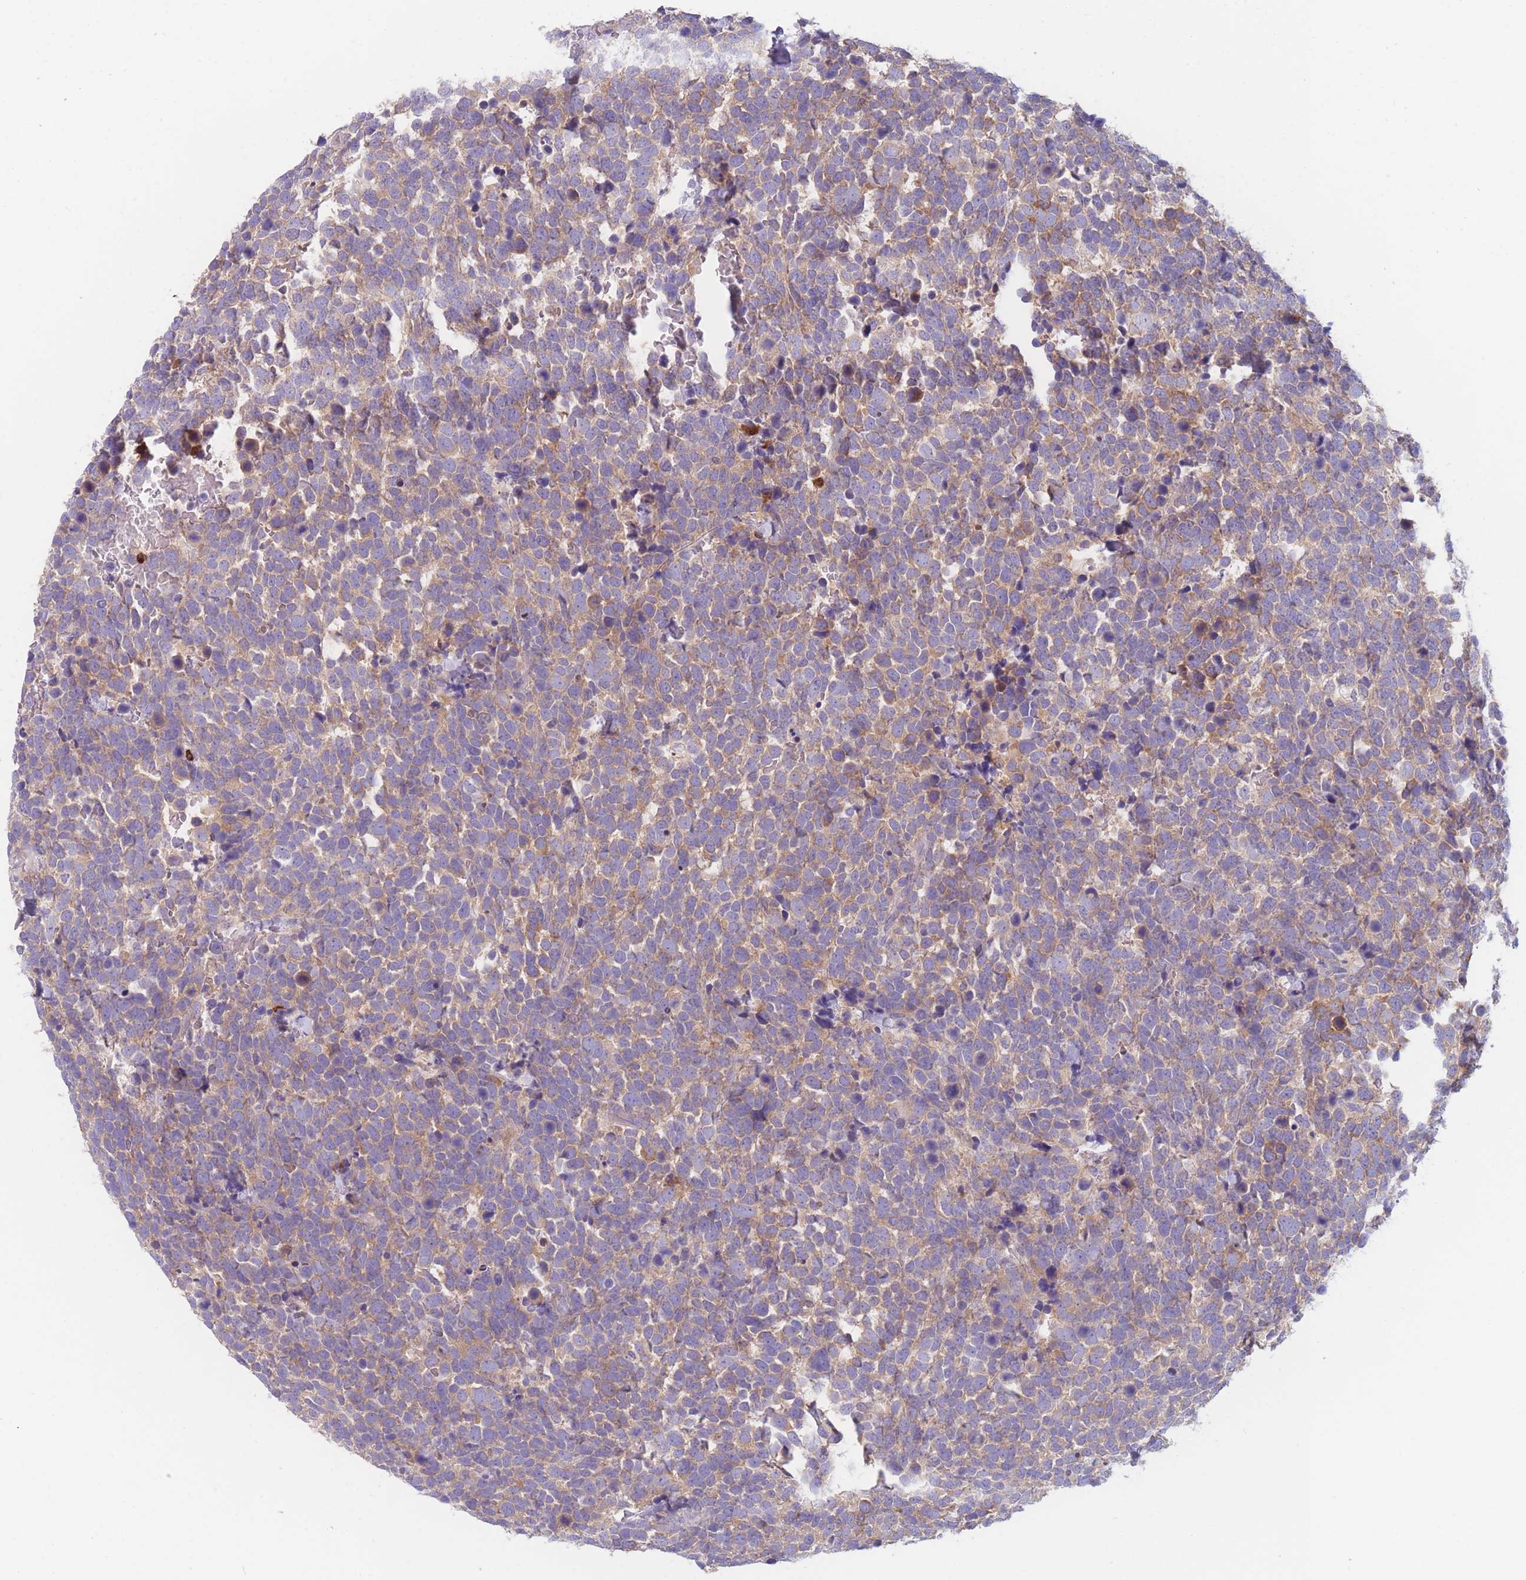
{"staining": {"intensity": "weak", "quantity": ">75%", "location": "cytoplasmic/membranous"}, "tissue": "urothelial cancer", "cell_type": "Tumor cells", "image_type": "cancer", "snomed": [{"axis": "morphology", "description": "Urothelial carcinoma, High grade"}, {"axis": "topography", "description": "Urinary bladder"}], "caption": "Immunohistochemical staining of human urothelial carcinoma (high-grade) shows low levels of weak cytoplasmic/membranous positivity in about >75% of tumor cells.", "gene": "ST3GAL4", "patient": {"sex": "female", "age": 82}}